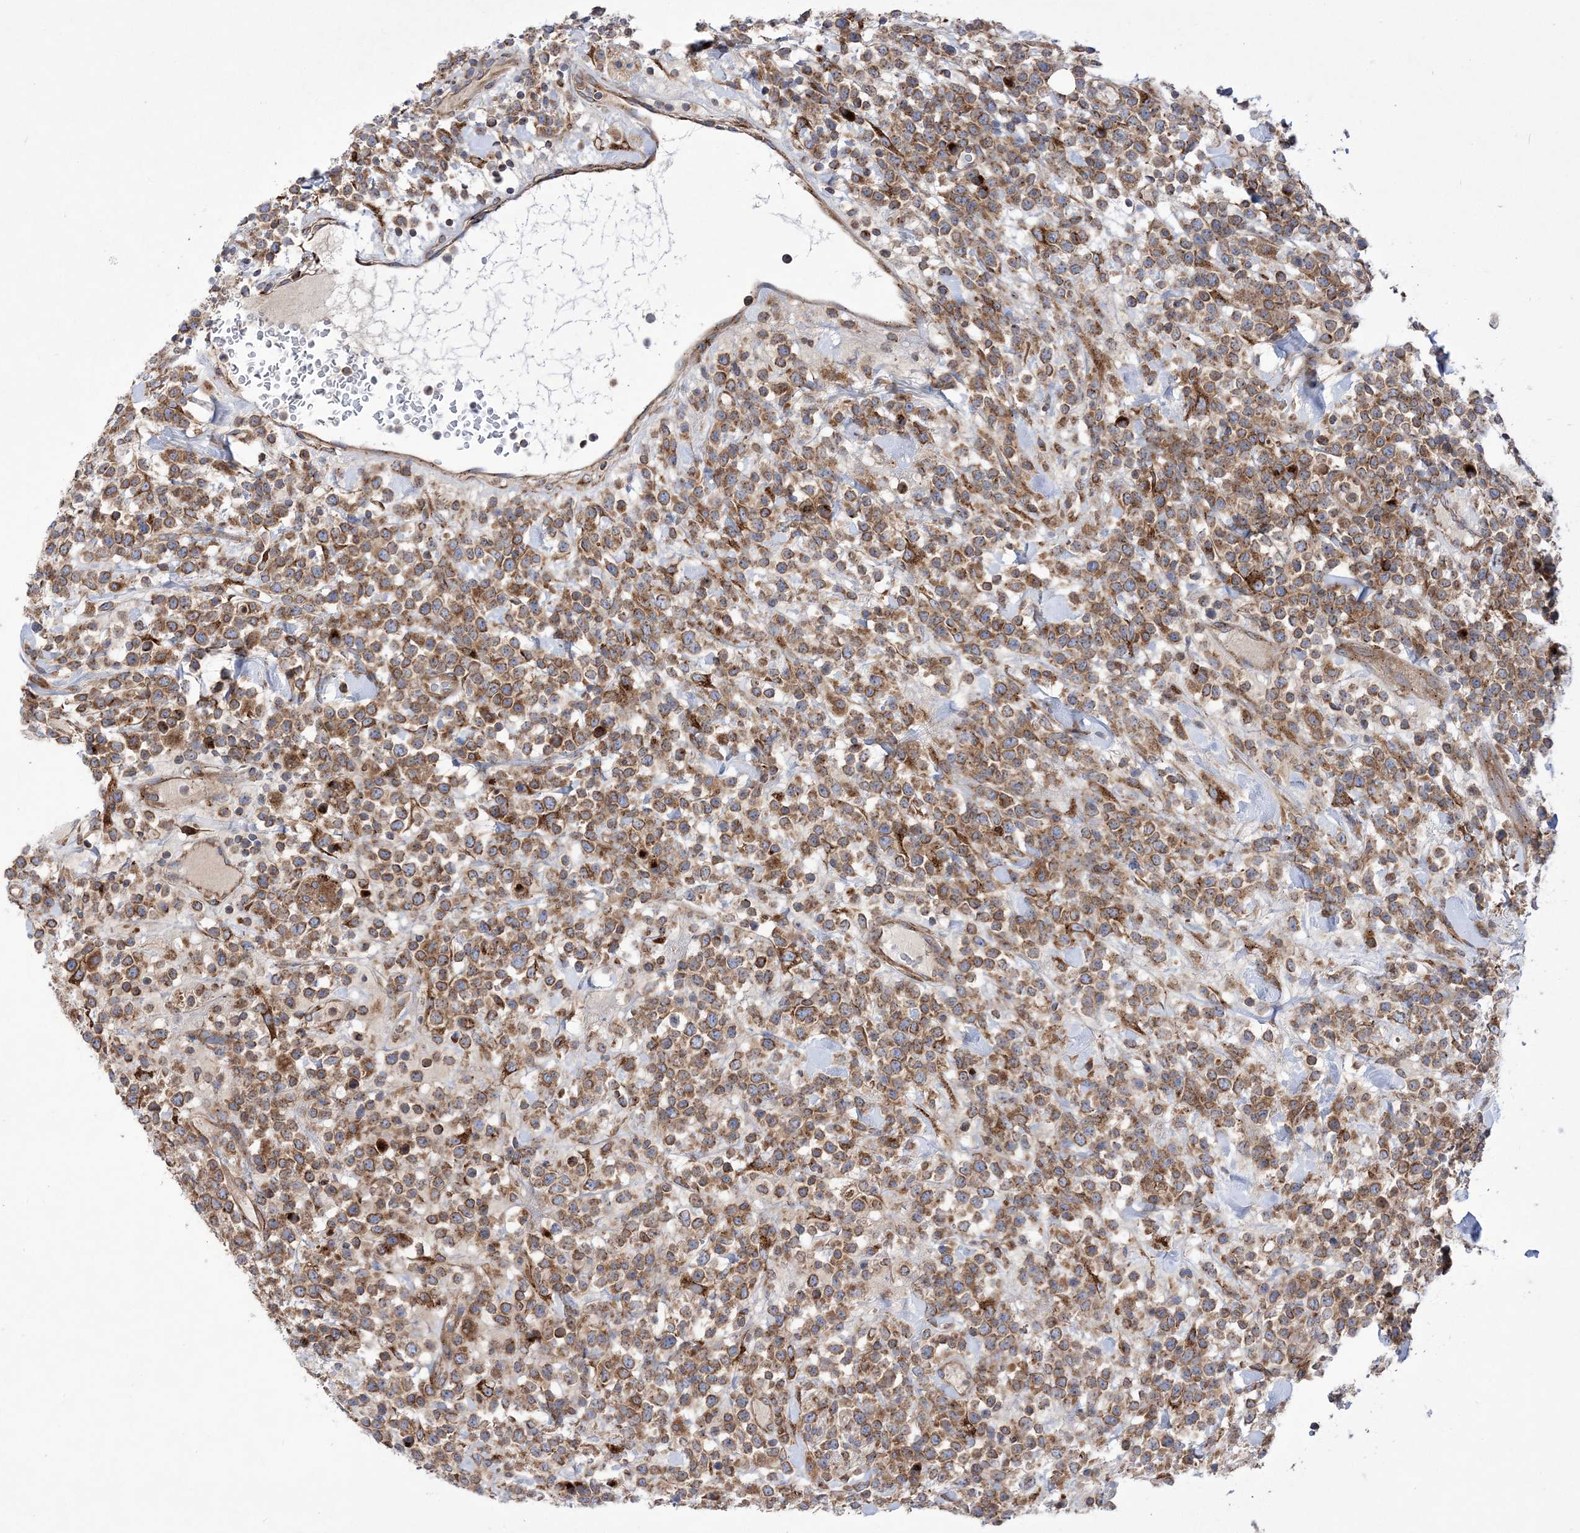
{"staining": {"intensity": "moderate", "quantity": ">75%", "location": "cytoplasmic/membranous"}, "tissue": "lymphoma", "cell_type": "Tumor cells", "image_type": "cancer", "snomed": [{"axis": "morphology", "description": "Malignant lymphoma, non-Hodgkin's type, High grade"}, {"axis": "topography", "description": "Colon"}], "caption": "Lymphoma was stained to show a protein in brown. There is medium levels of moderate cytoplasmic/membranous positivity in approximately >75% of tumor cells.", "gene": "COPB2", "patient": {"sex": "female", "age": 53}}